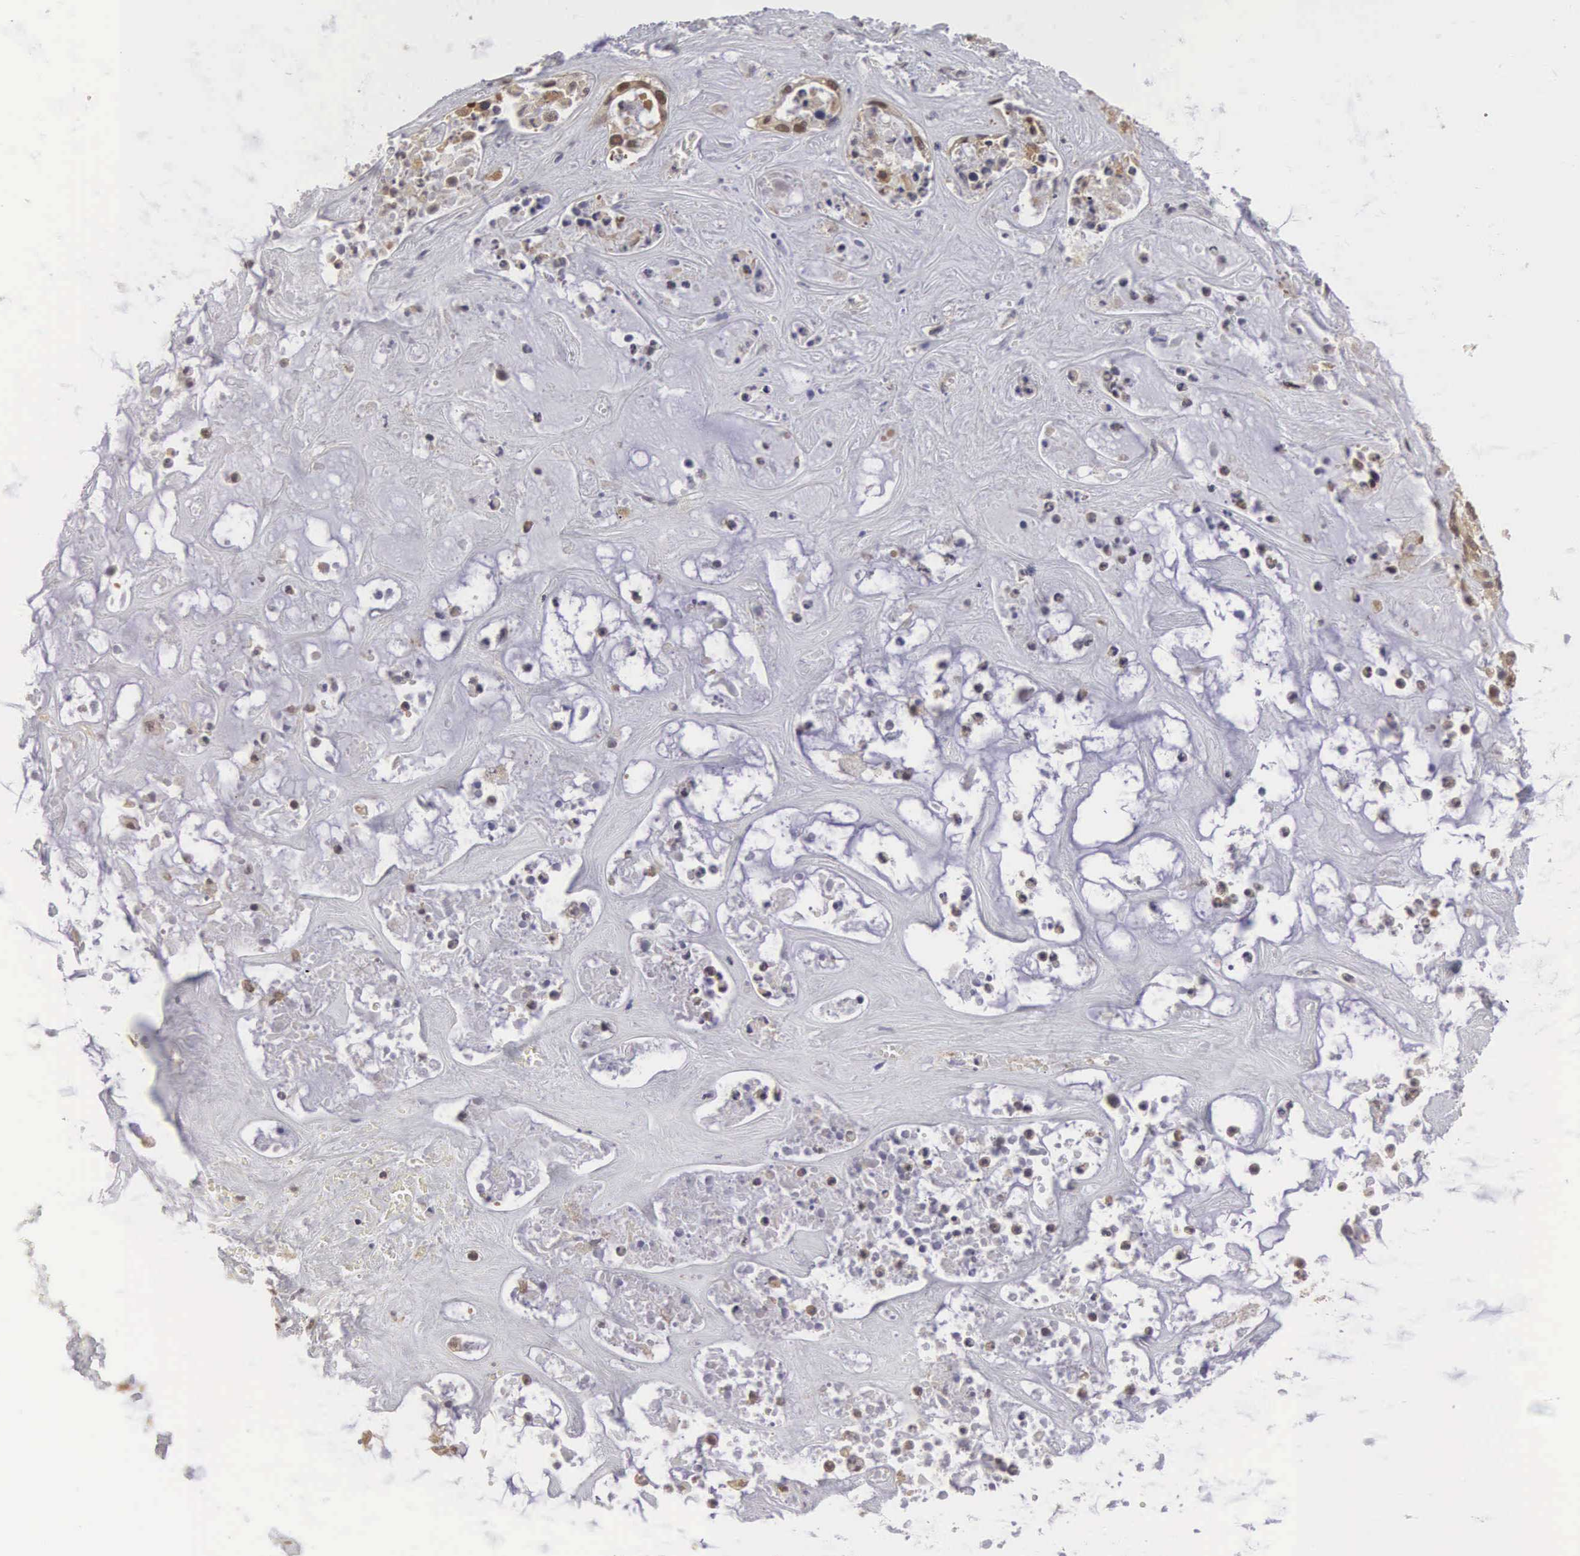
{"staining": {"intensity": "moderate", "quantity": ">75%", "location": "cytoplasmic/membranous,nuclear"}, "tissue": "liver cancer", "cell_type": "Tumor cells", "image_type": "cancer", "snomed": [{"axis": "morphology", "description": "Cholangiocarcinoma"}, {"axis": "topography", "description": "Liver"}], "caption": "A medium amount of moderate cytoplasmic/membranous and nuclear expression is appreciated in about >75% of tumor cells in liver cholangiocarcinoma tissue. Immunohistochemistry stains the protein in brown and the nuclei are stained blue.", "gene": "ADSL", "patient": {"sex": "female", "age": 65}}